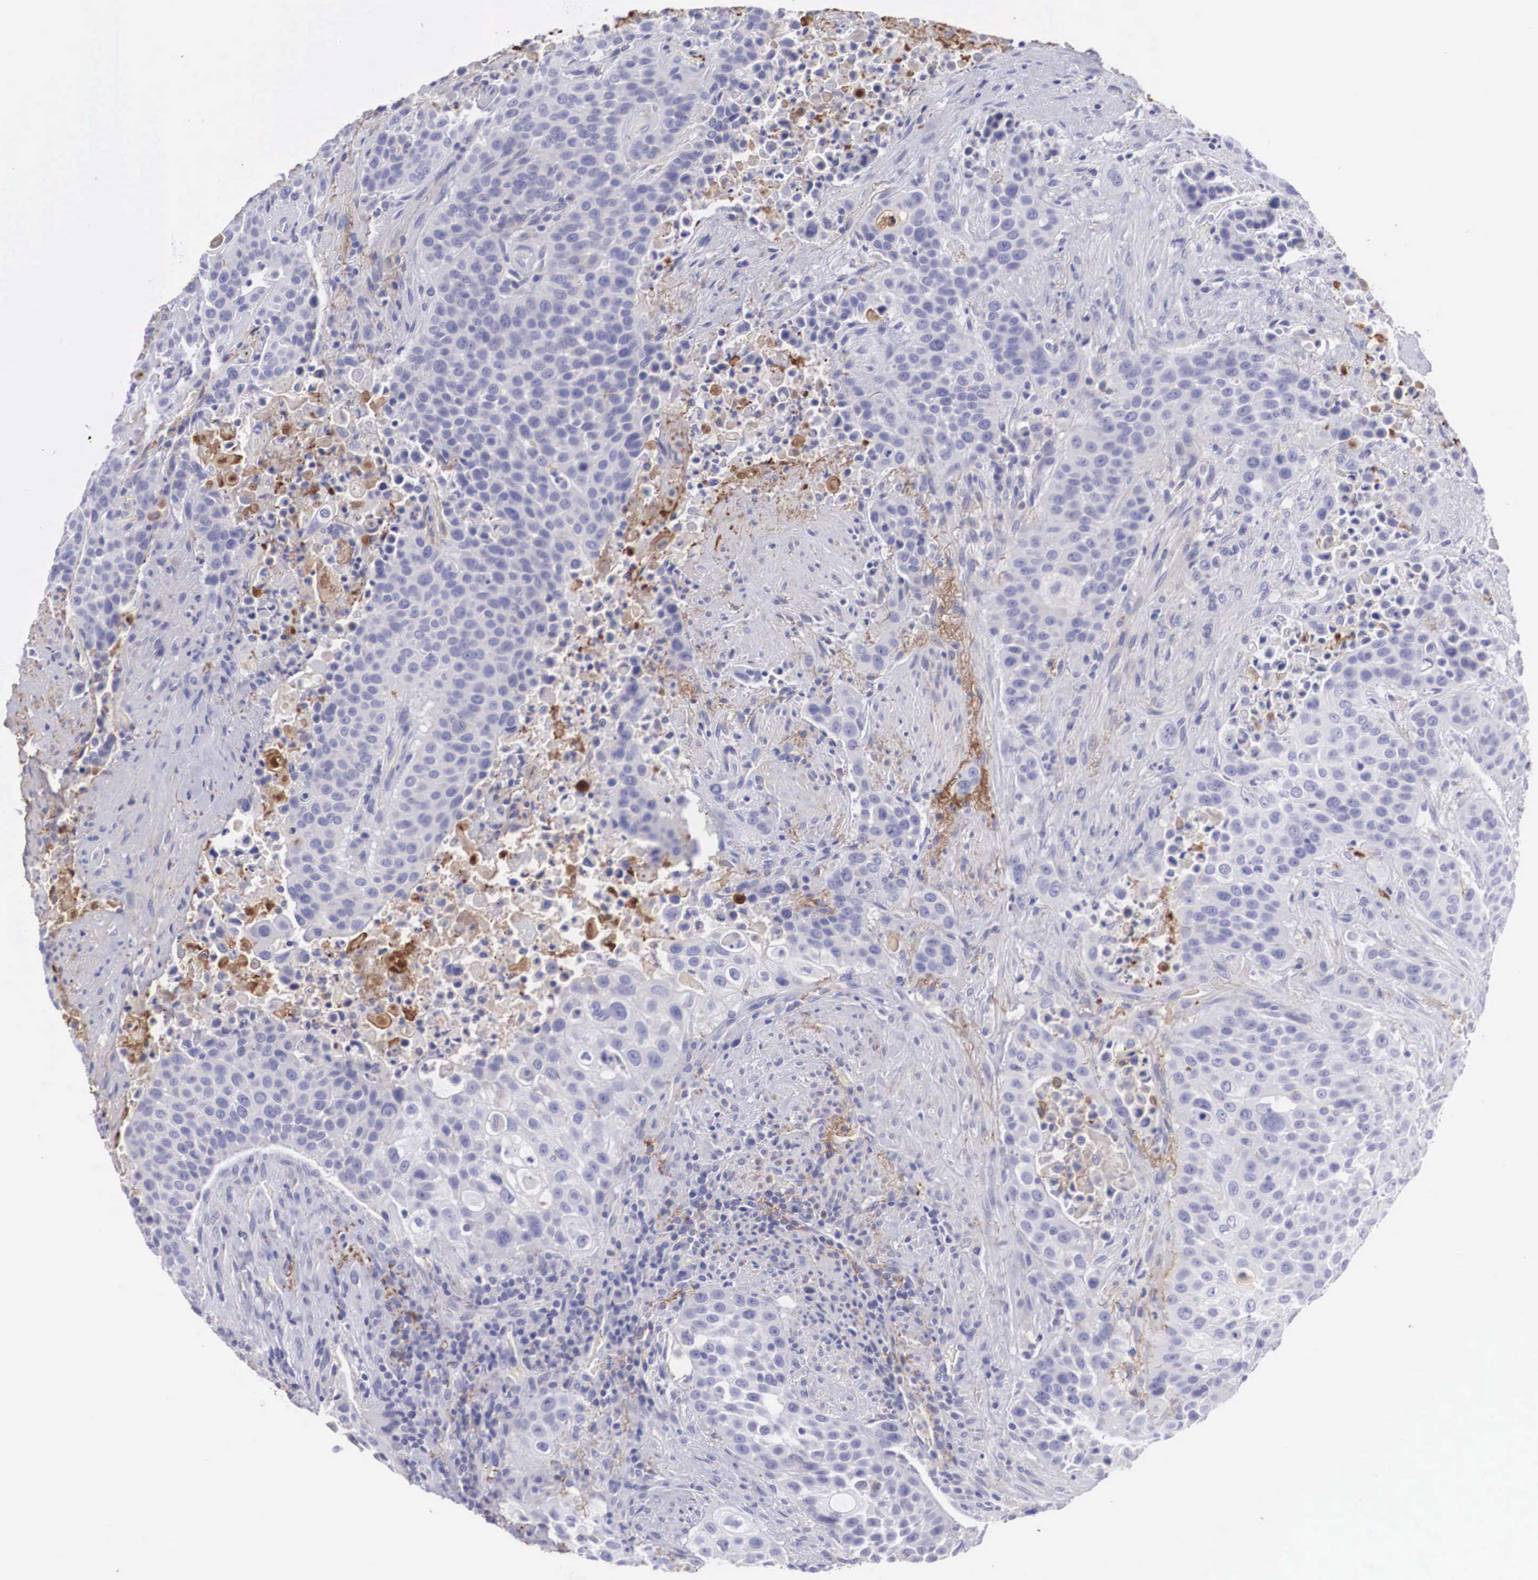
{"staining": {"intensity": "negative", "quantity": "none", "location": "none"}, "tissue": "urothelial cancer", "cell_type": "Tumor cells", "image_type": "cancer", "snomed": [{"axis": "morphology", "description": "Urothelial carcinoma, High grade"}, {"axis": "topography", "description": "Urinary bladder"}], "caption": "This is a photomicrograph of immunohistochemistry staining of high-grade urothelial carcinoma, which shows no positivity in tumor cells. (DAB IHC visualized using brightfield microscopy, high magnification).", "gene": "CLU", "patient": {"sex": "male", "age": 74}}